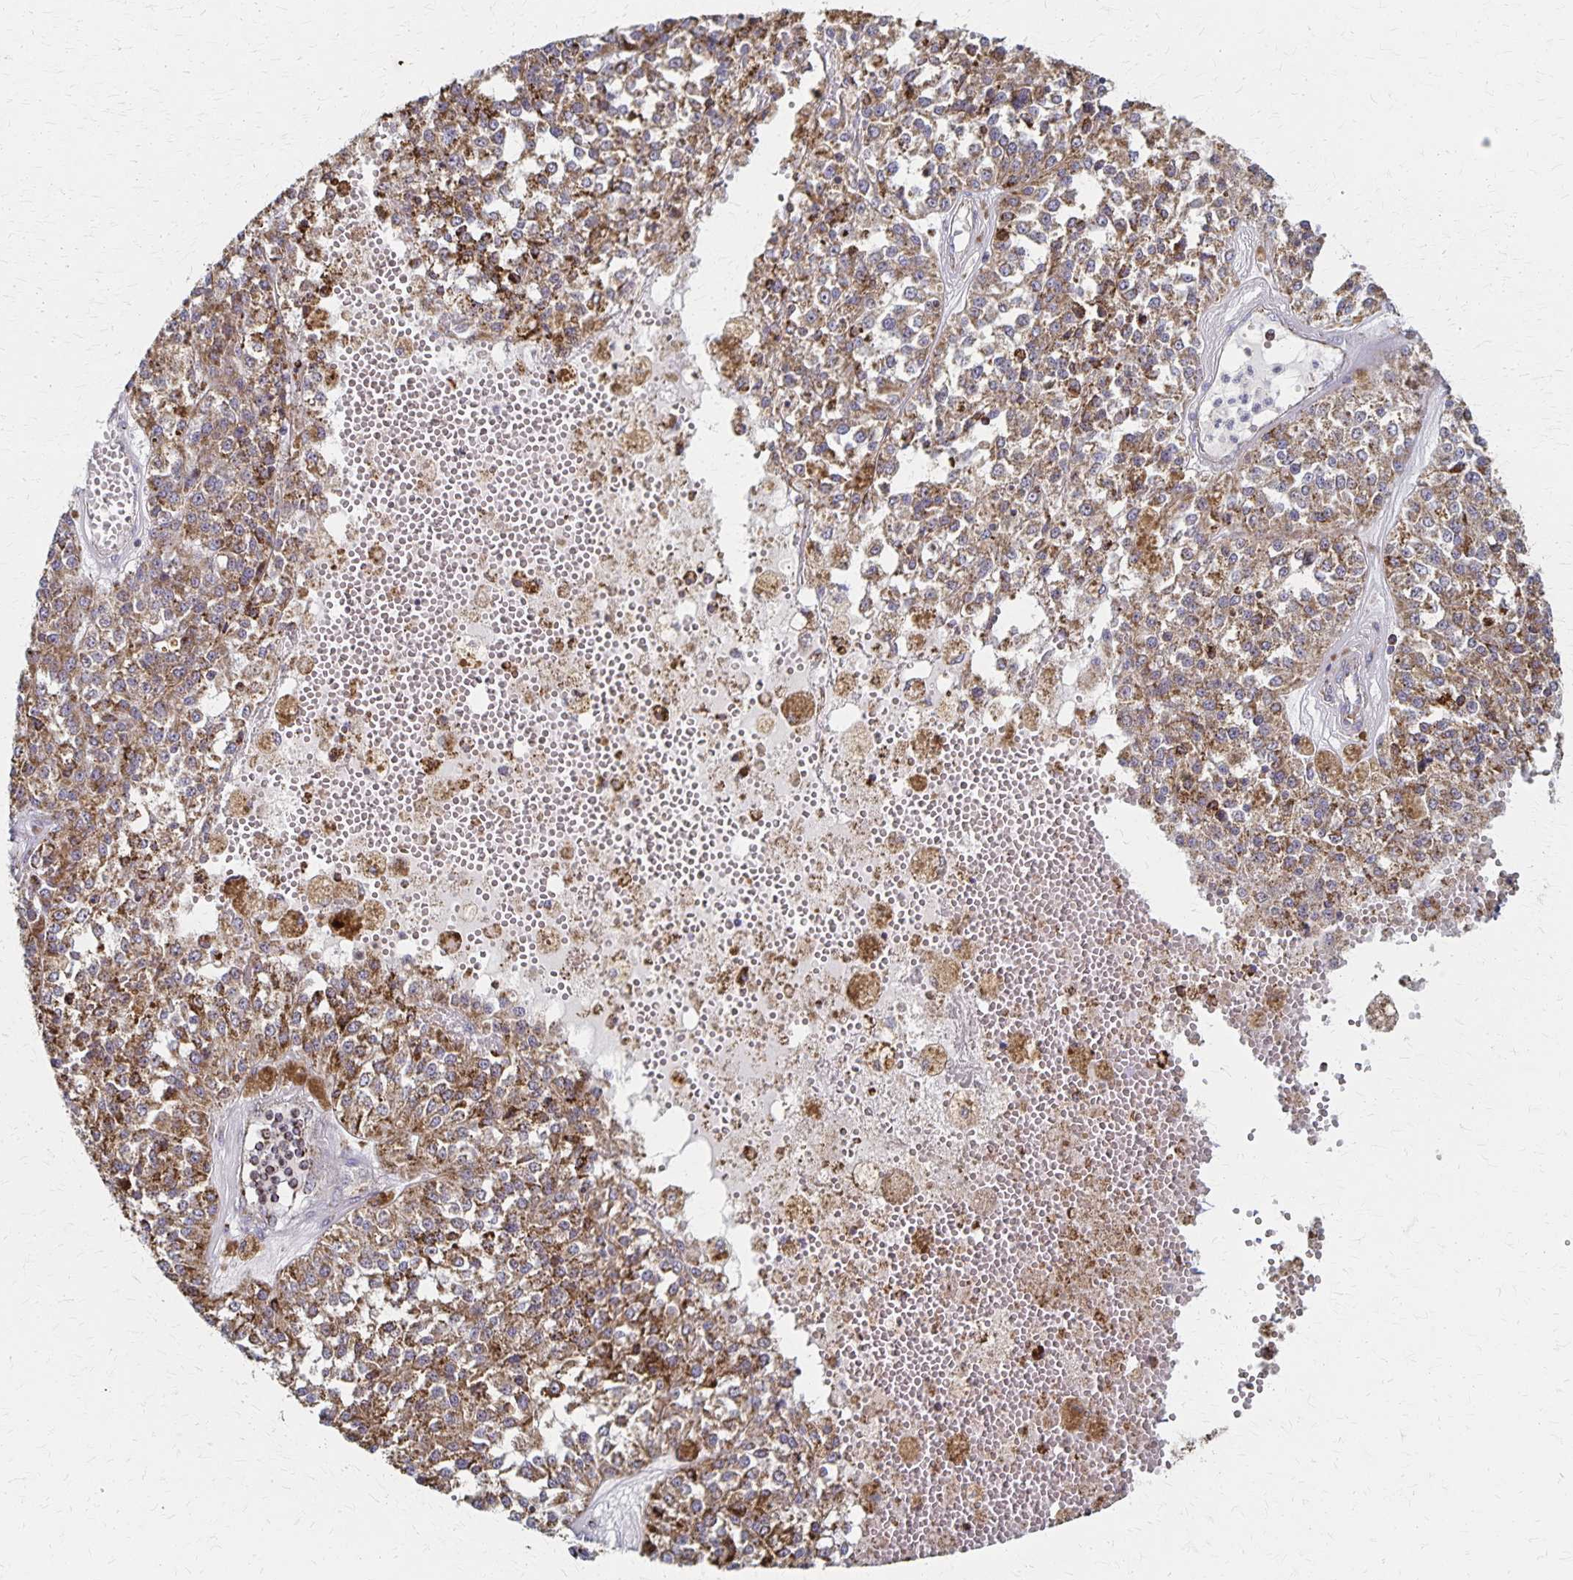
{"staining": {"intensity": "moderate", "quantity": ">75%", "location": "cytoplasmic/membranous"}, "tissue": "melanoma", "cell_type": "Tumor cells", "image_type": "cancer", "snomed": [{"axis": "morphology", "description": "Malignant melanoma, Metastatic site"}, {"axis": "topography", "description": "Lymph node"}], "caption": "A brown stain labels moderate cytoplasmic/membranous positivity of a protein in human malignant melanoma (metastatic site) tumor cells.", "gene": "DYRK4", "patient": {"sex": "female", "age": 64}}